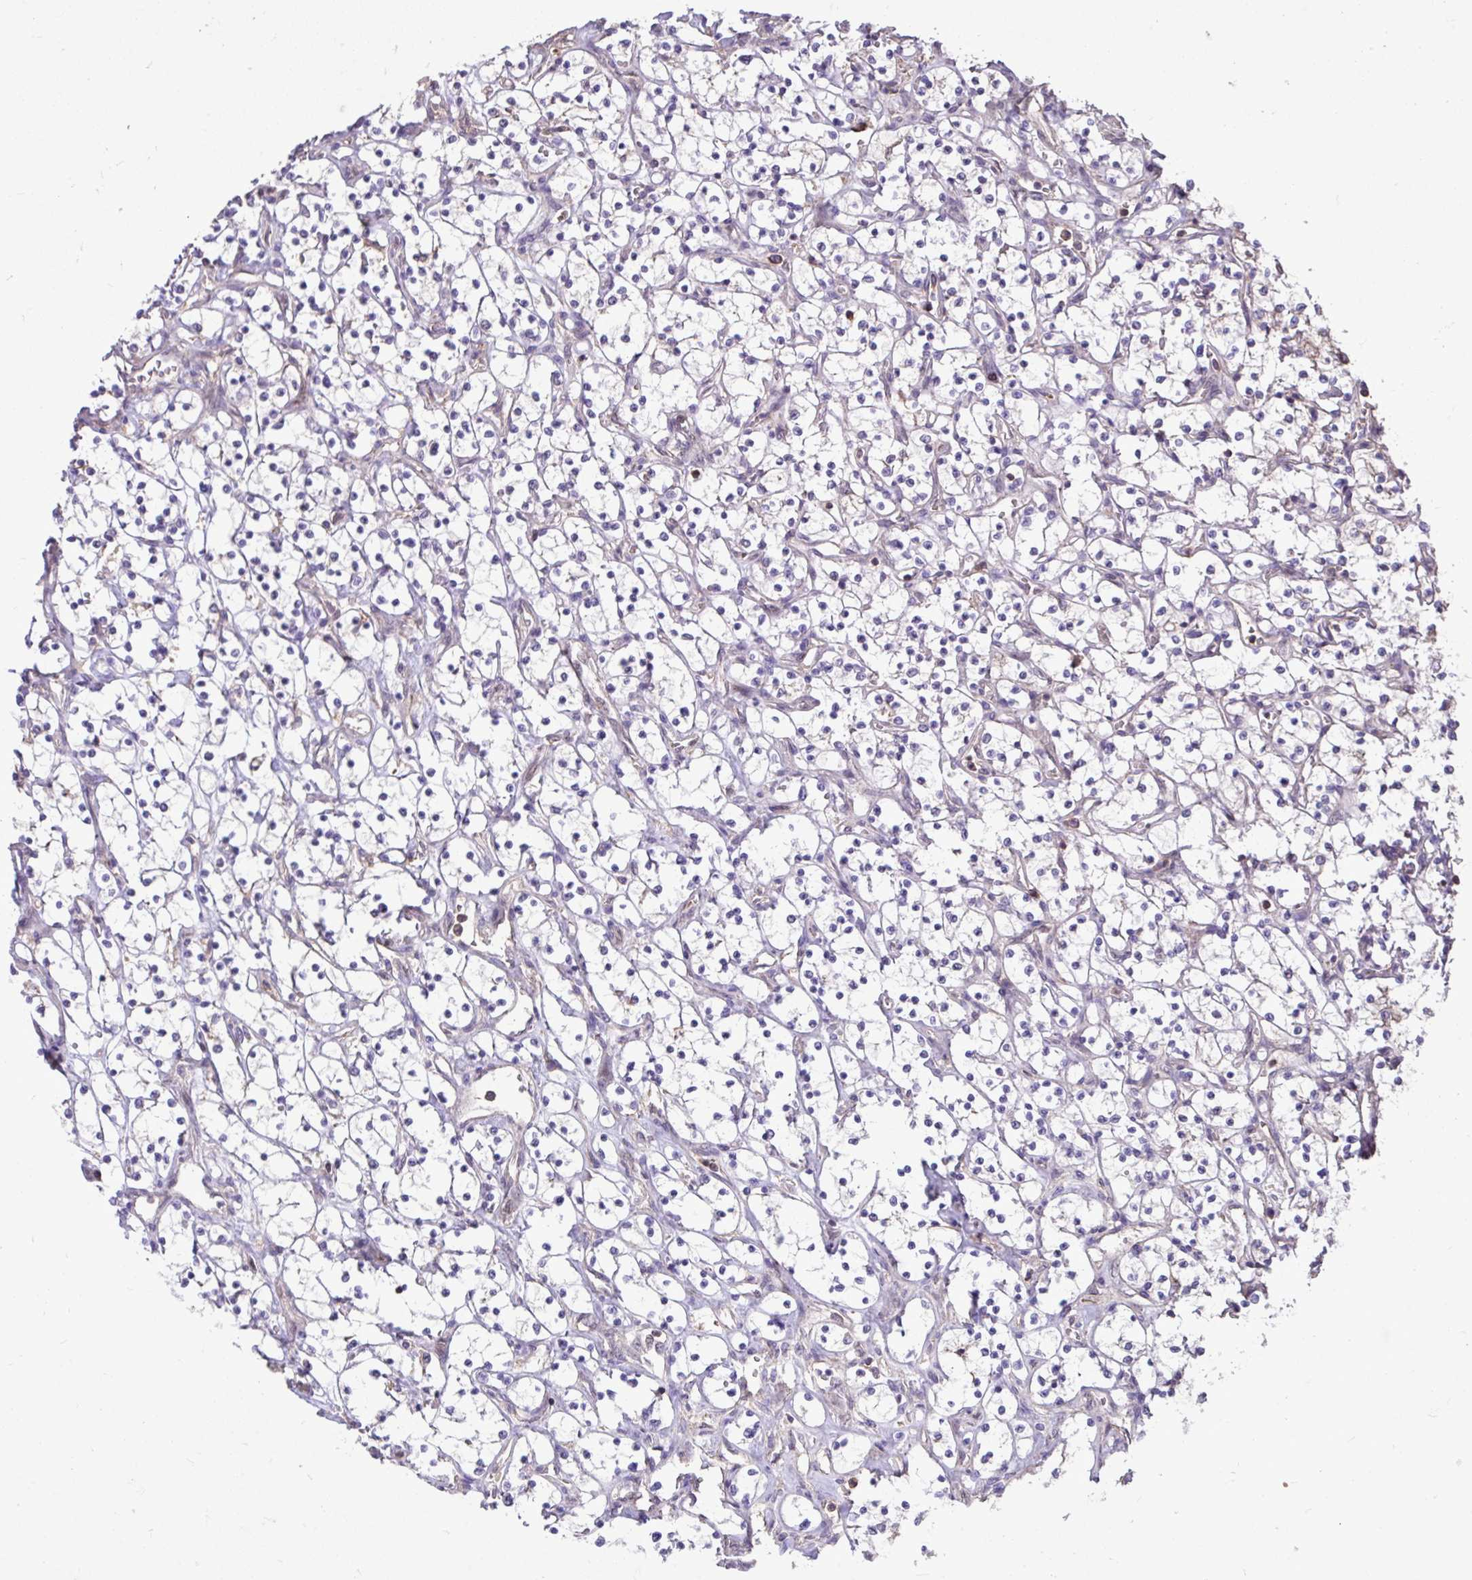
{"staining": {"intensity": "weak", "quantity": "<25%", "location": "cytoplasmic/membranous"}, "tissue": "renal cancer", "cell_type": "Tumor cells", "image_type": "cancer", "snomed": [{"axis": "morphology", "description": "Adenocarcinoma, NOS"}, {"axis": "topography", "description": "Kidney"}], "caption": "The histopathology image demonstrates no significant expression in tumor cells of adenocarcinoma (renal). Brightfield microscopy of immunohistochemistry stained with DAB (3,3'-diaminobenzidine) (brown) and hematoxylin (blue), captured at high magnification.", "gene": "IGFL2", "patient": {"sex": "female", "age": 69}}